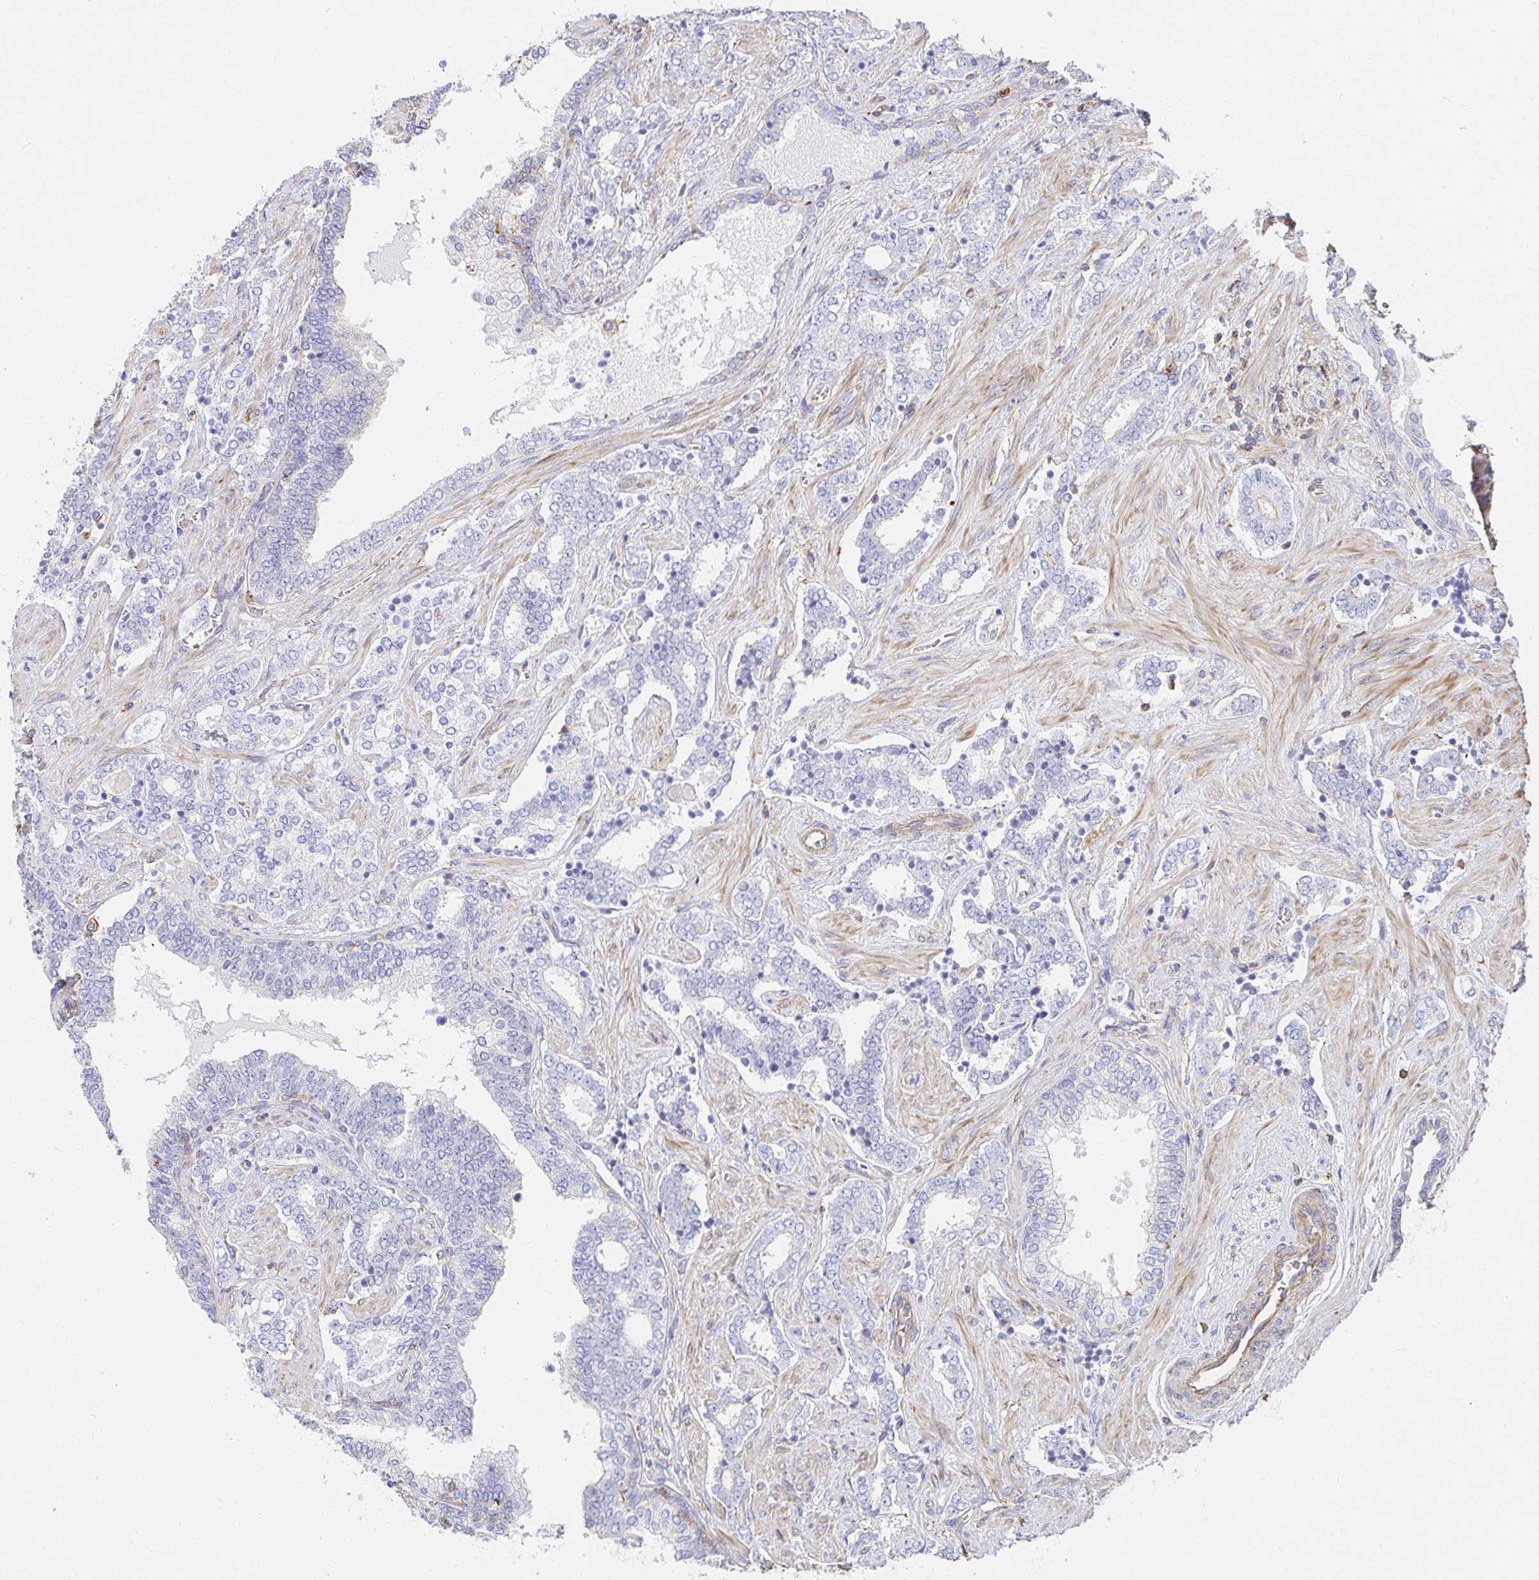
{"staining": {"intensity": "negative", "quantity": "none", "location": "none"}, "tissue": "prostate cancer", "cell_type": "Tumor cells", "image_type": "cancer", "snomed": [{"axis": "morphology", "description": "Adenocarcinoma, High grade"}, {"axis": "topography", "description": "Prostate"}], "caption": "Immunohistochemistry (IHC) micrograph of human prostate cancer (adenocarcinoma (high-grade)) stained for a protein (brown), which exhibits no expression in tumor cells.", "gene": "PTPN14", "patient": {"sex": "male", "age": 60}}